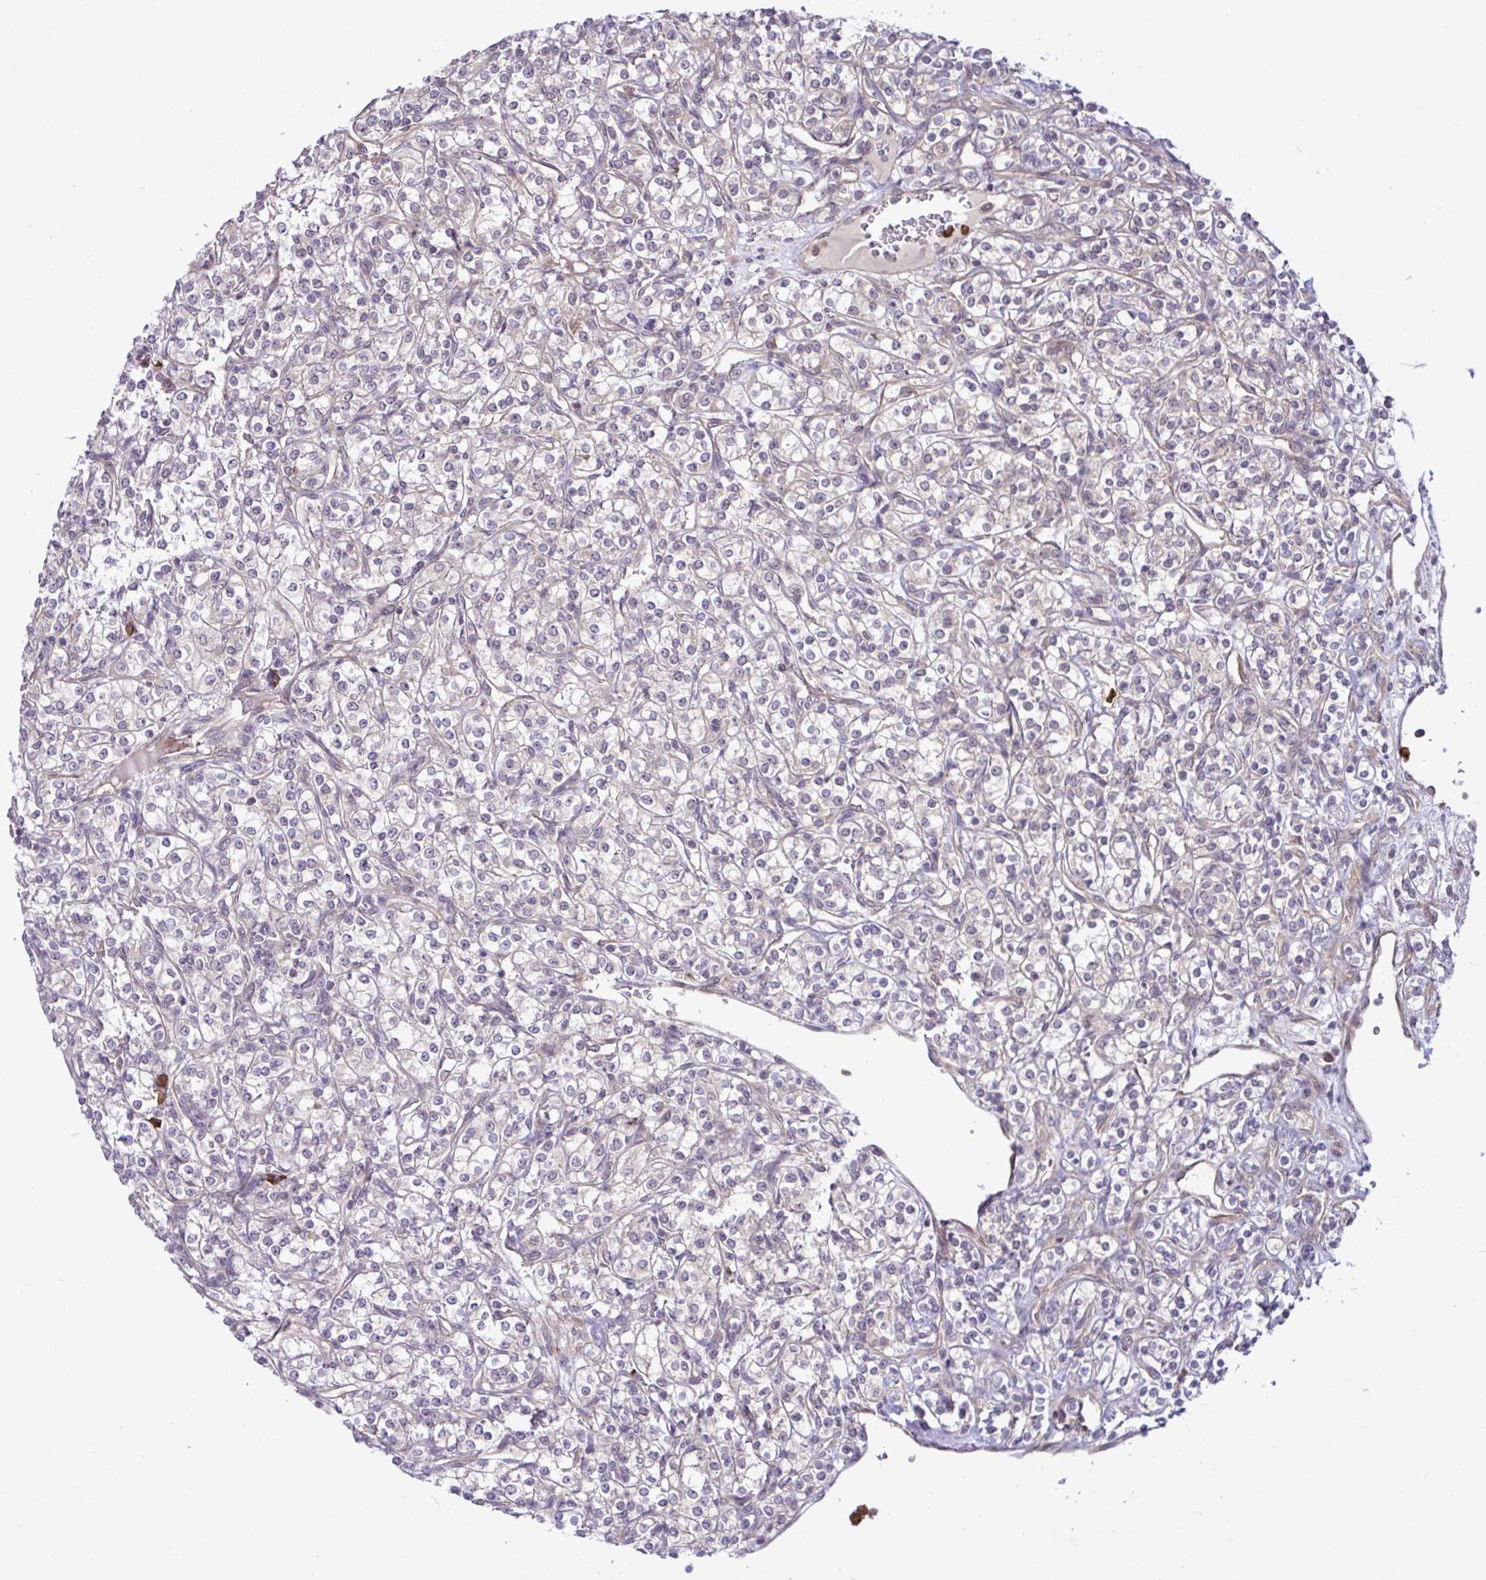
{"staining": {"intensity": "negative", "quantity": "none", "location": "none"}, "tissue": "renal cancer", "cell_type": "Tumor cells", "image_type": "cancer", "snomed": [{"axis": "morphology", "description": "Adenocarcinoma, NOS"}, {"axis": "topography", "description": "Kidney"}], "caption": "This is an immunohistochemistry (IHC) image of human renal cancer (adenocarcinoma). There is no staining in tumor cells.", "gene": "CMPK1", "patient": {"sex": "male", "age": 77}}